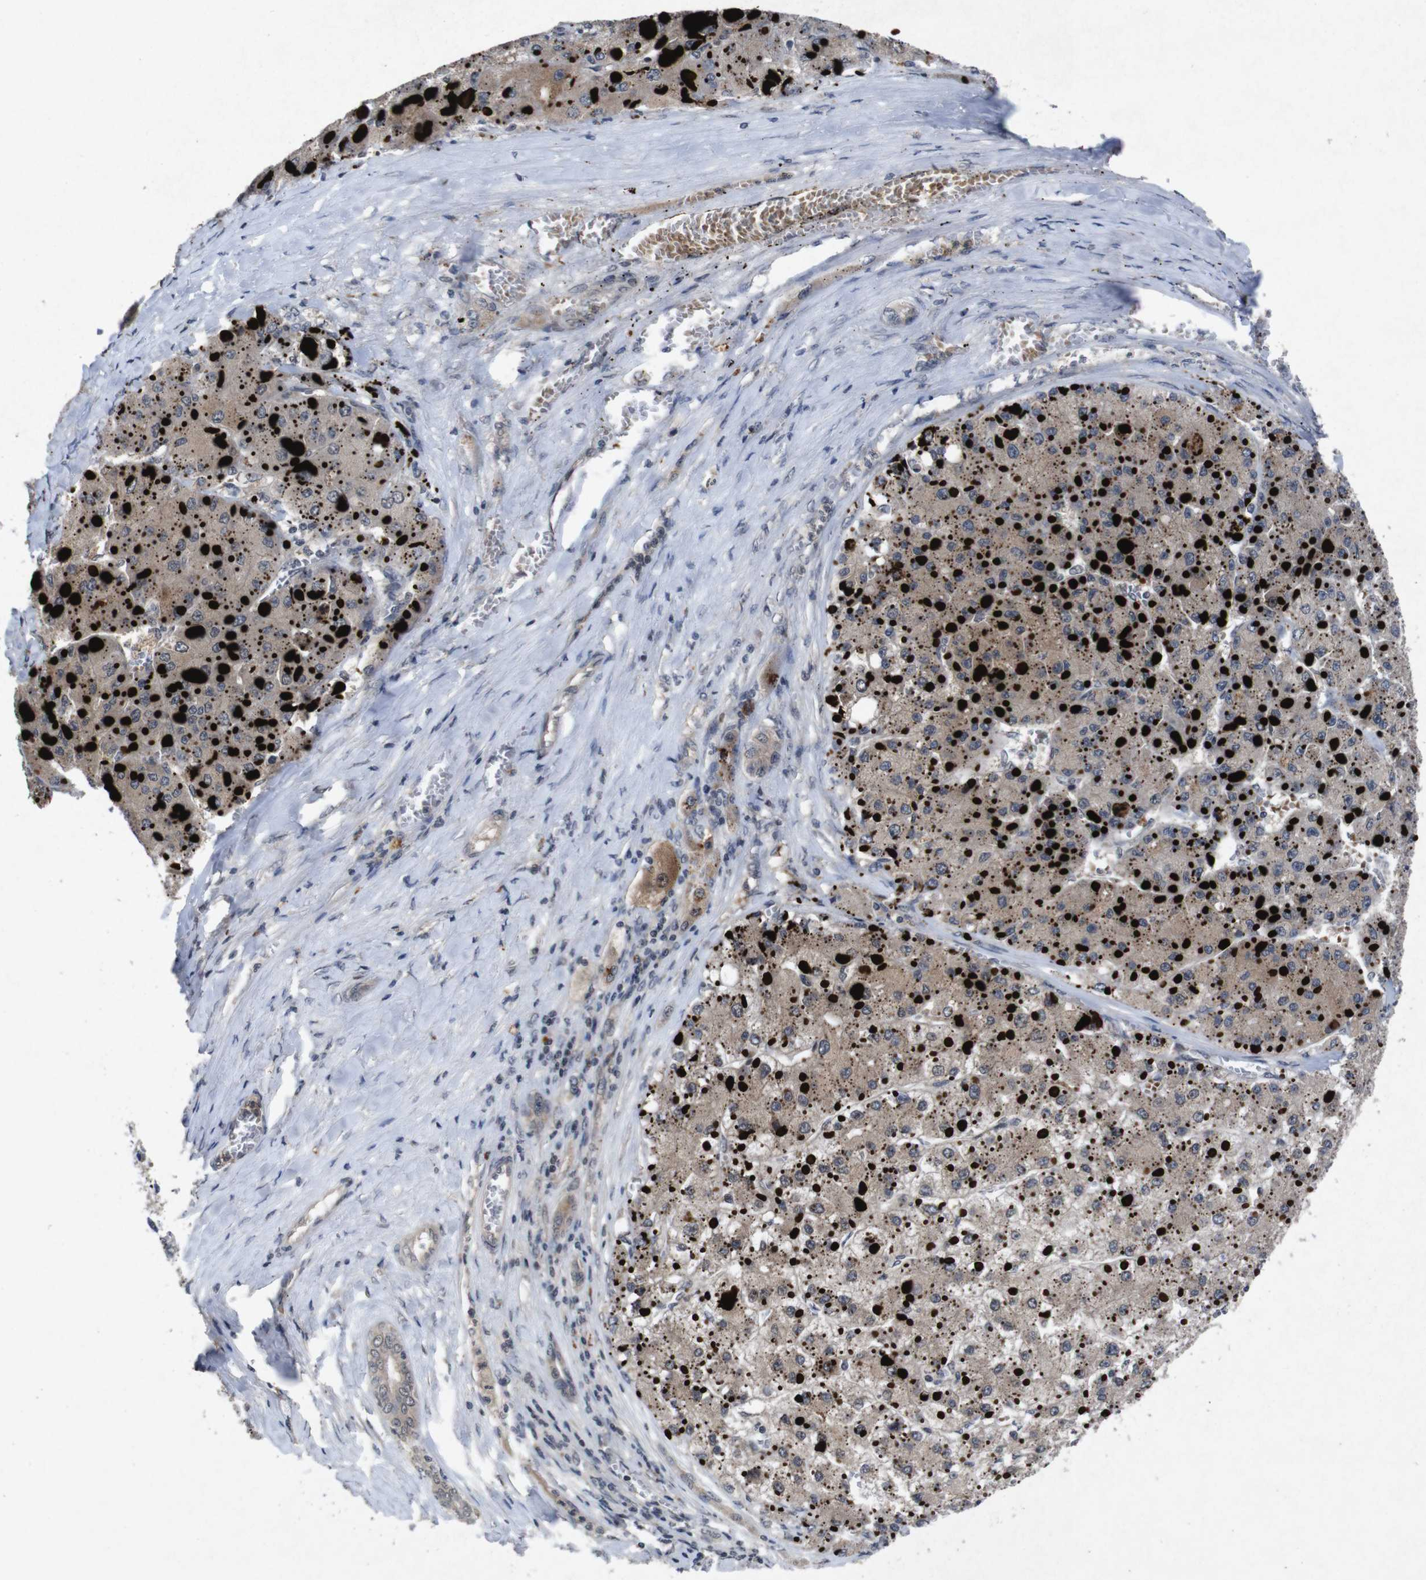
{"staining": {"intensity": "negative", "quantity": "none", "location": "none"}, "tissue": "liver cancer", "cell_type": "Tumor cells", "image_type": "cancer", "snomed": [{"axis": "morphology", "description": "Carcinoma, Hepatocellular, NOS"}, {"axis": "topography", "description": "Liver"}], "caption": "Liver hepatocellular carcinoma was stained to show a protein in brown. There is no significant staining in tumor cells. (DAB (3,3'-diaminobenzidine) immunohistochemistry with hematoxylin counter stain).", "gene": "AKT3", "patient": {"sex": "female", "age": 73}}